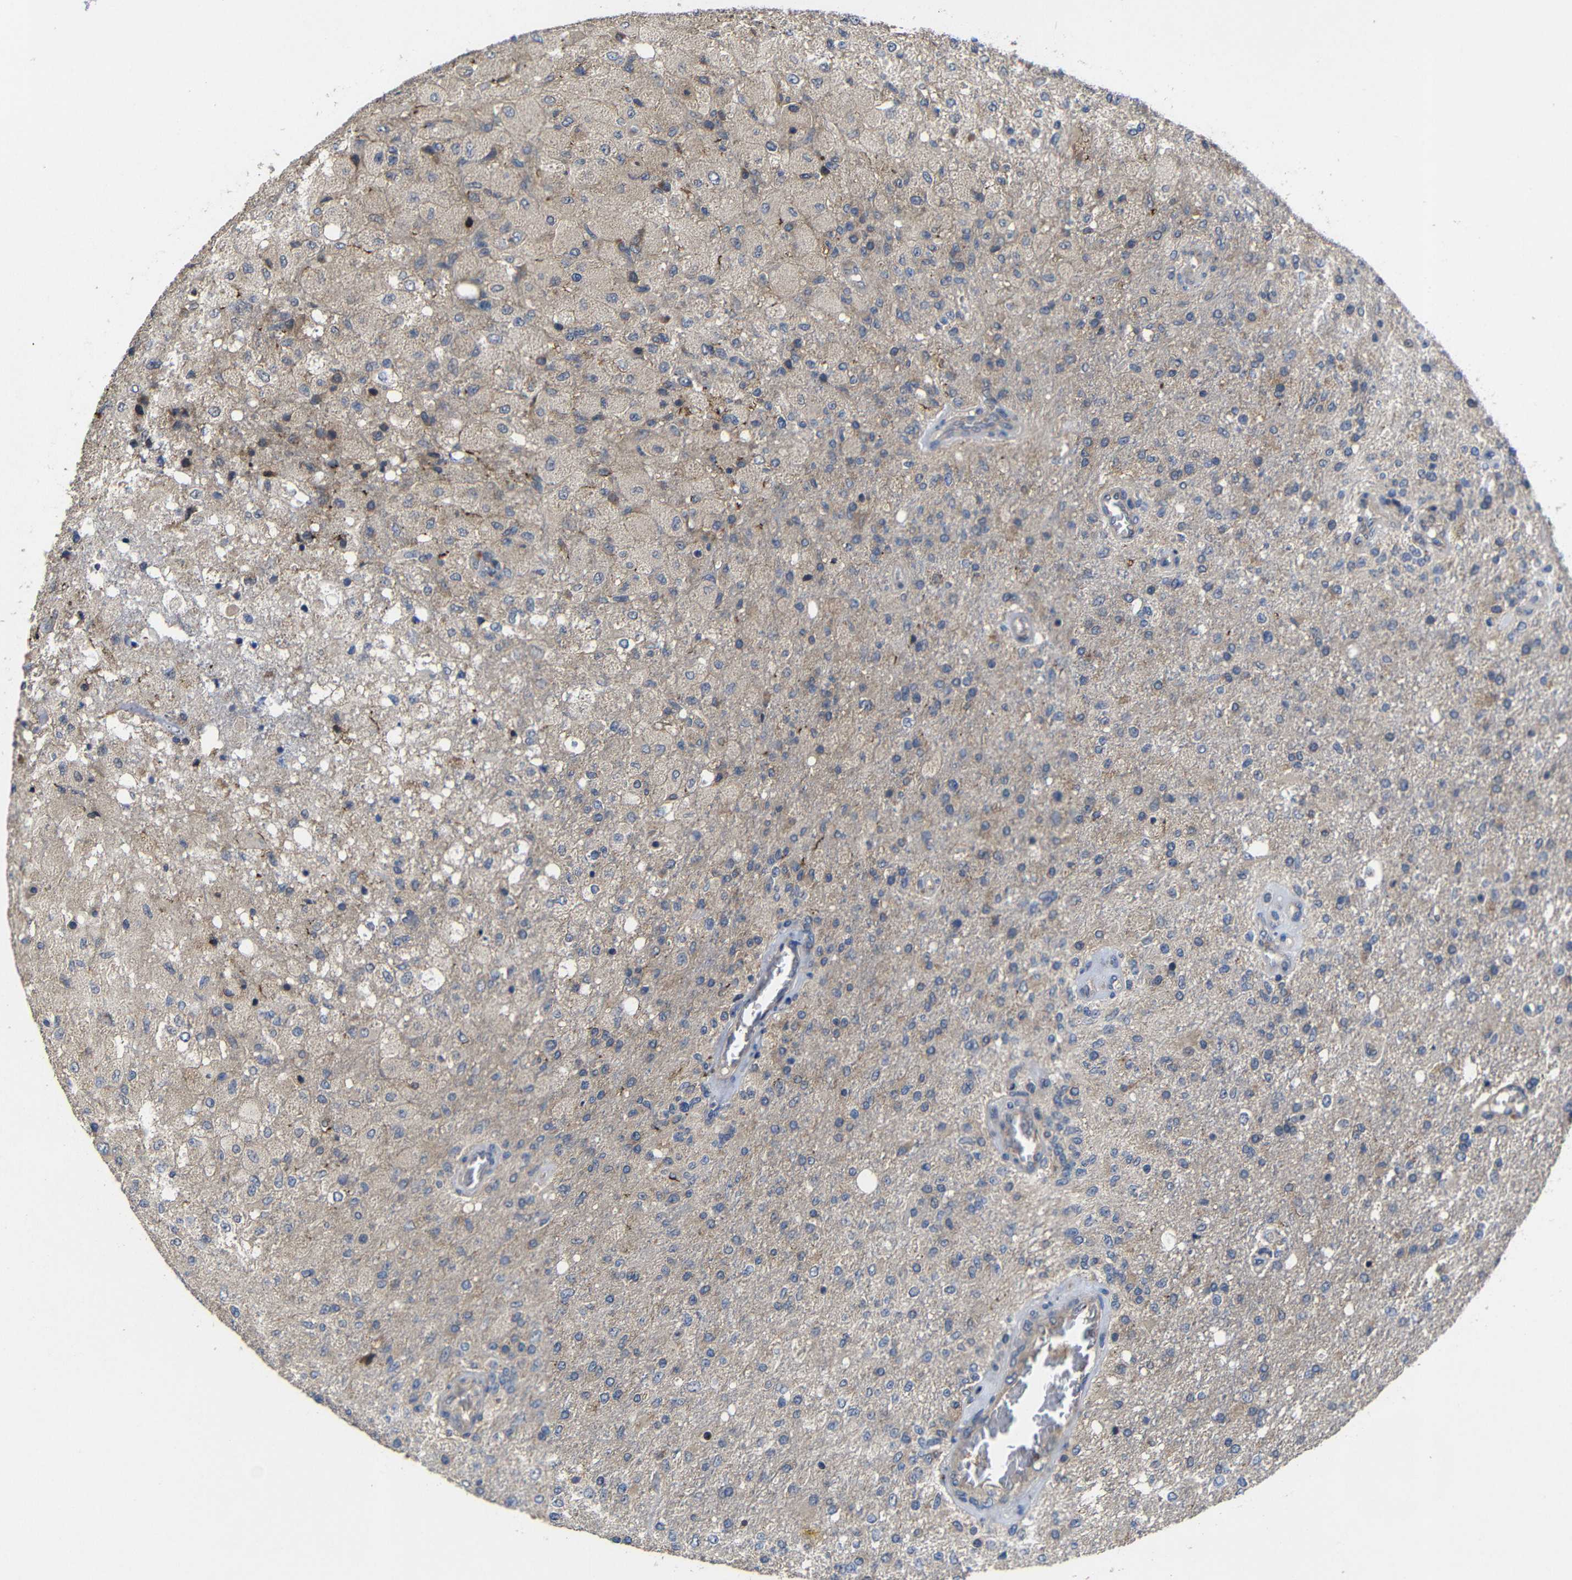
{"staining": {"intensity": "moderate", "quantity": "25%-75%", "location": "cytoplasmic/membranous"}, "tissue": "glioma", "cell_type": "Tumor cells", "image_type": "cancer", "snomed": [{"axis": "morphology", "description": "Normal tissue, NOS"}, {"axis": "morphology", "description": "Glioma, malignant, High grade"}, {"axis": "topography", "description": "Cerebral cortex"}], "caption": "Malignant glioma (high-grade) was stained to show a protein in brown. There is medium levels of moderate cytoplasmic/membranous staining in about 25%-75% of tumor cells.", "gene": "LPAR5", "patient": {"sex": "male", "age": 77}}